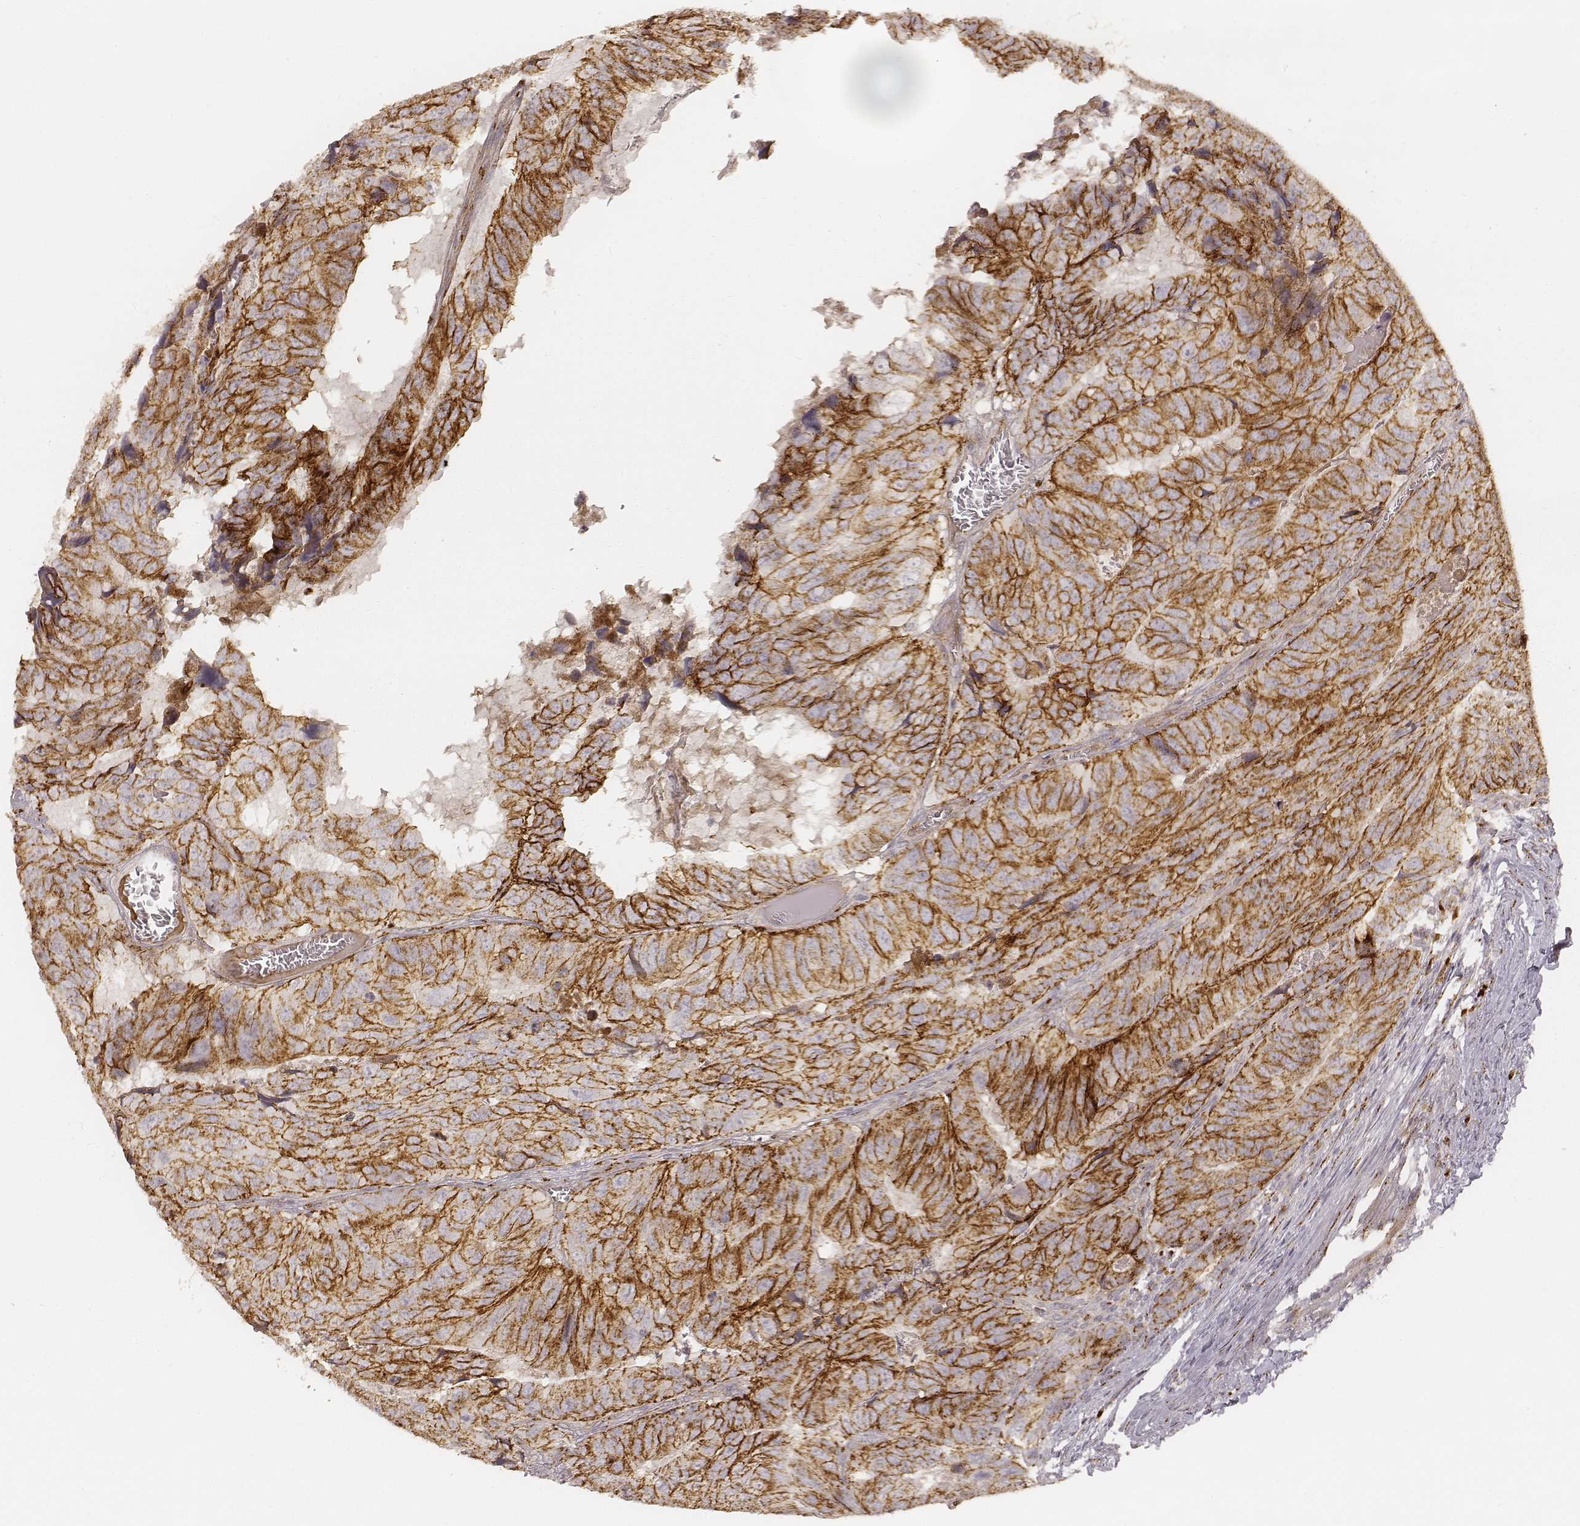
{"staining": {"intensity": "strong", "quantity": ">75%", "location": "cytoplasmic/membranous"}, "tissue": "colorectal cancer", "cell_type": "Tumor cells", "image_type": "cancer", "snomed": [{"axis": "morphology", "description": "Adenocarcinoma, NOS"}, {"axis": "topography", "description": "Colon"}], "caption": "This photomicrograph displays colorectal cancer stained with immunohistochemistry (IHC) to label a protein in brown. The cytoplasmic/membranous of tumor cells show strong positivity for the protein. Nuclei are counter-stained blue.", "gene": "GORASP2", "patient": {"sex": "male", "age": 79}}